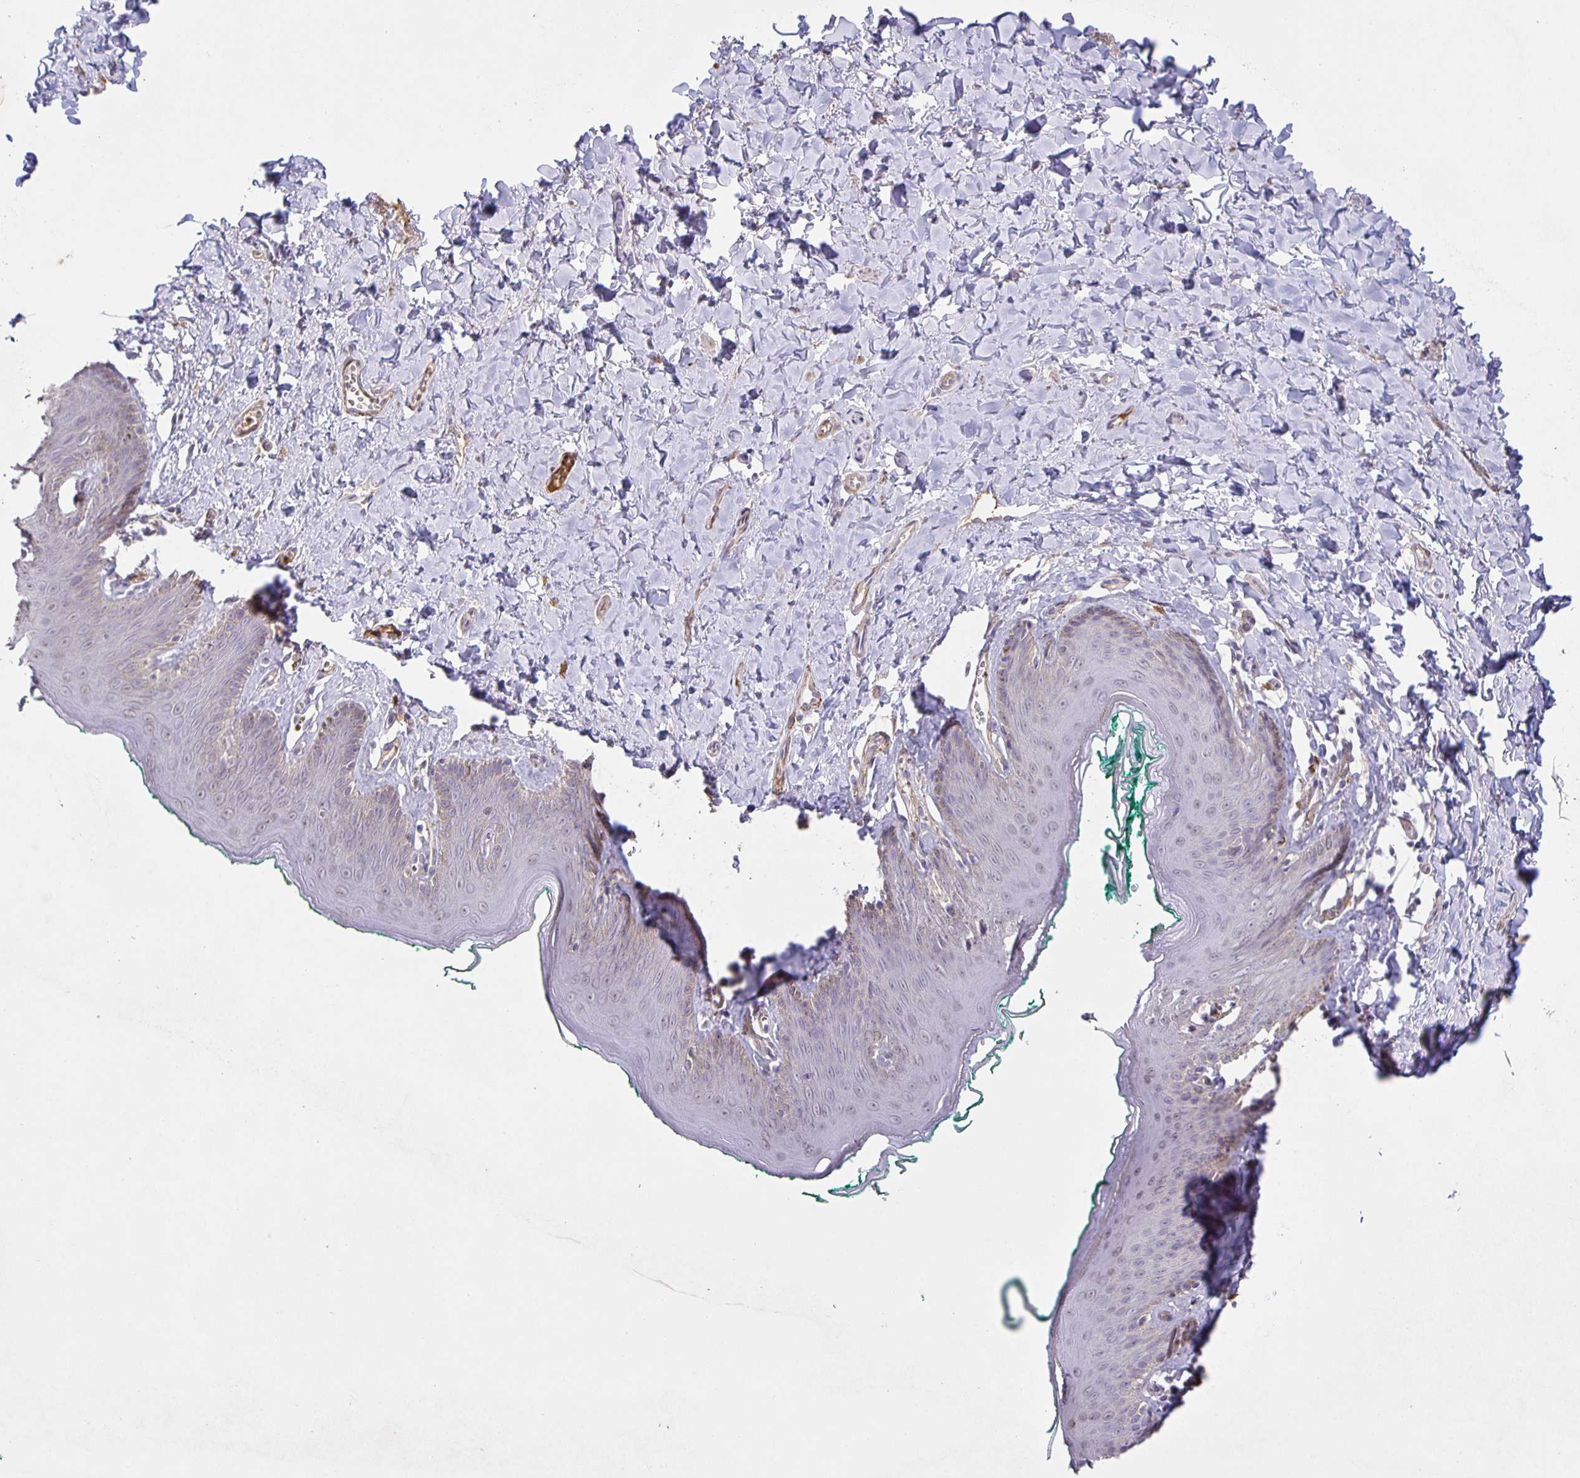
{"staining": {"intensity": "negative", "quantity": "none", "location": "none"}, "tissue": "skin", "cell_type": "Epidermal cells", "image_type": "normal", "snomed": [{"axis": "morphology", "description": "Normal tissue, NOS"}, {"axis": "topography", "description": "Vulva"}, {"axis": "topography", "description": "Peripheral nerve tissue"}], "caption": "Immunohistochemistry histopathology image of unremarkable human skin stained for a protein (brown), which reveals no positivity in epidermal cells.", "gene": "SRCIN1", "patient": {"sex": "female", "age": 66}}